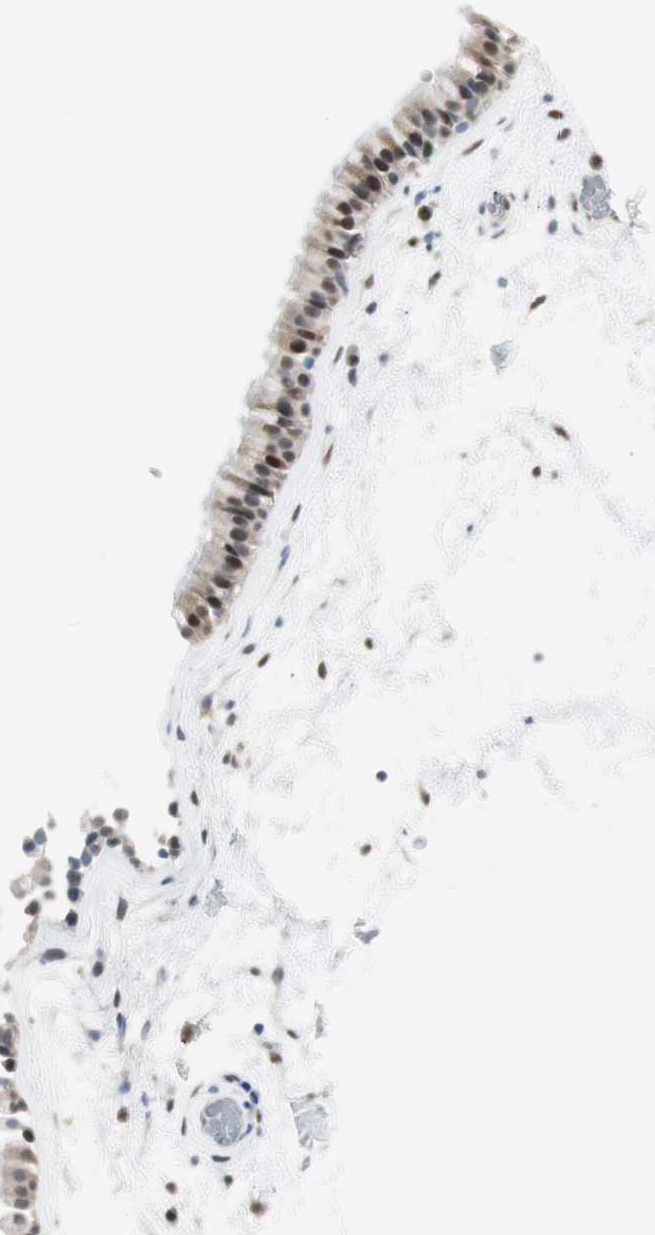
{"staining": {"intensity": "strong", "quantity": "<25%", "location": "nuclear"}, "tissue": "nasopharynx", "cell_type": "Respiratory epithelial cells", "image_type": "normal", "snomed": [{"axis": "morphology", "description": "Normal tissue, NOS"}, {"axis": "morphology", "description": "Inflammation, NOS"}, {"axis": "topography", "description": "Nasopharynx"}], "caption": "This micrograph displays immunohistochemistry (IHC) staining of normal human nasopharynx, with medium strong nuclear positivity in approximately <25% of respiratory epithelial cells.", "gene": "LONP2", "patient": {"sex": "male", "age": 48}}